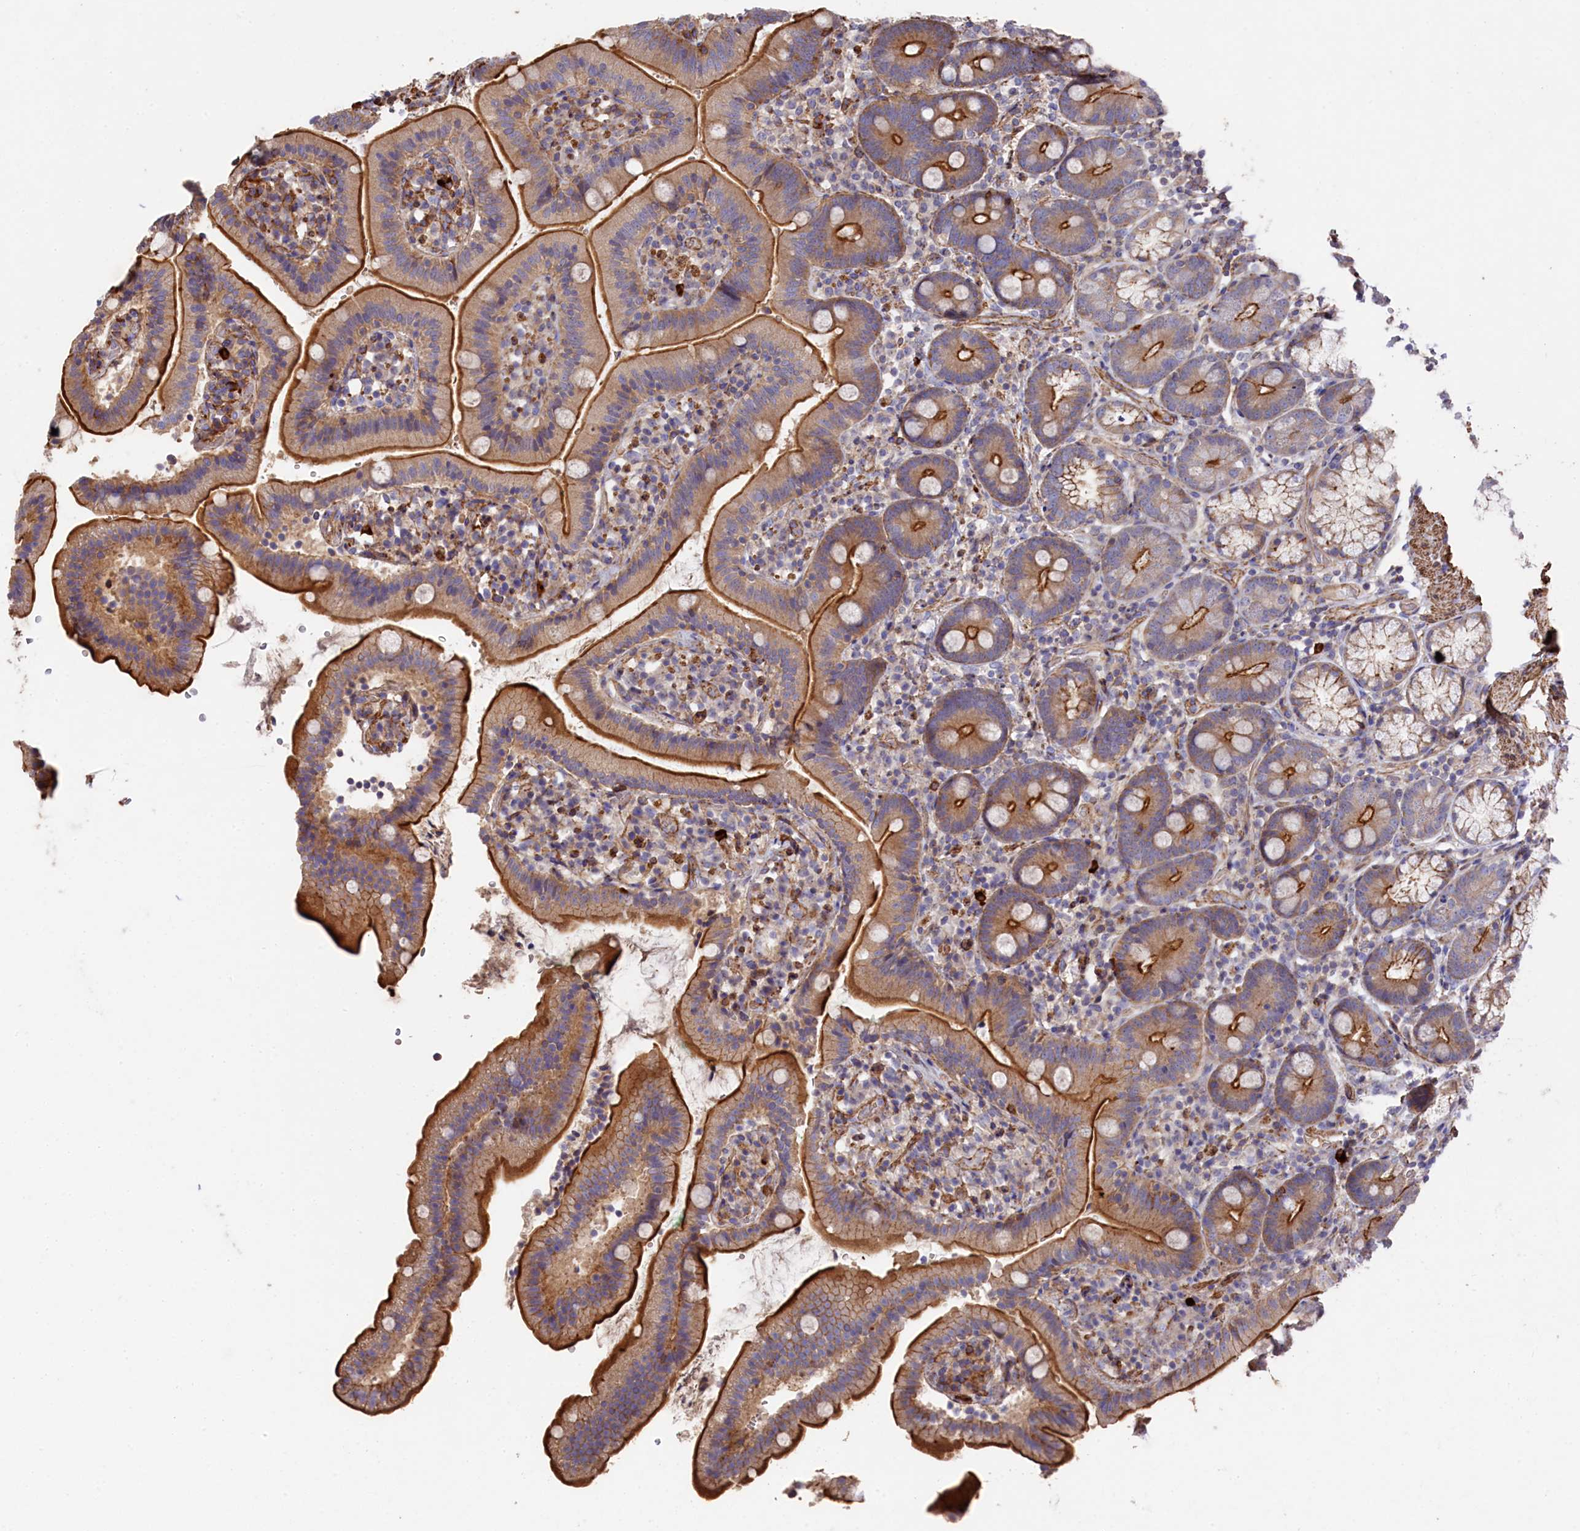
{"staining": {"intensity": "strong", "quantity": "25%-75%", "location": "cytoplasmic/membranous"}, "tissue": "duodenum", "cell_type": "Glandular cells", "image_type": "normal", "snomed": [{"axis": "morphology", "description": "Normal tissue, NOS"}, {"axis": "topography", "description": "Duodenum"}], "caption": "Duodenum stained with a brown dye reveals strong cytoplasmic/membranous positive staining in about 25%-75% of glandular cells.", "gene": "RAPSN", "patient": {"sex": "female", "age": 67}}